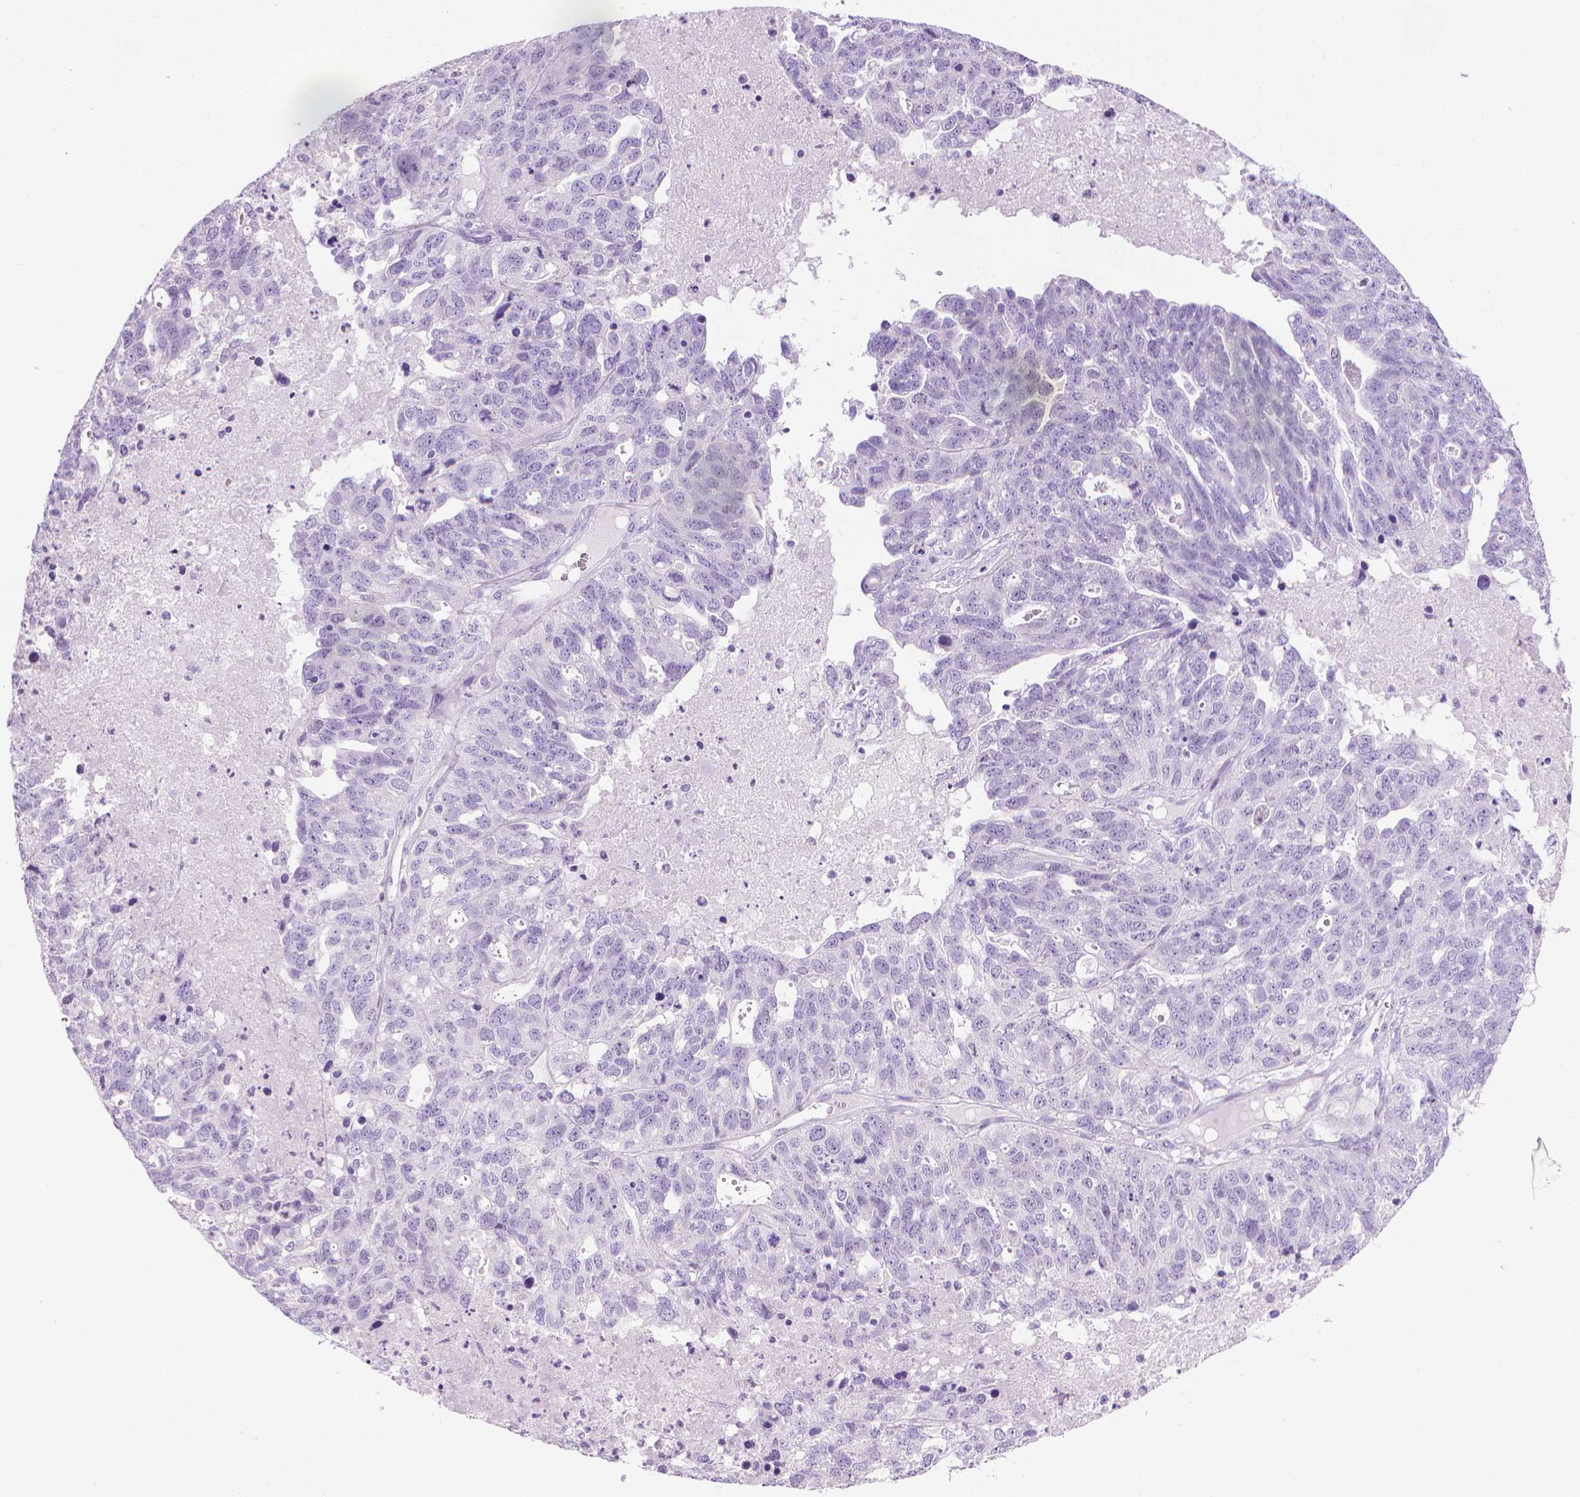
{"staining": {"intensity": "negative", "quantity": "none", "location": "none"}, "tissue": "ovarian cancer", "cell_type": "Tumor cells", "image_type": "cancer", "snomed": [{"axis": "morphology", "description": "Cystadenocarcinoma, serous, NOS"}, {"axis": "topography", "description": "Ovary"}], "caption": "Immunohistochemistry (IHC) histopathology image of serous cystadenocarcinoma (ovarian) stained for a protein (brown), which shows no positivity in tumor cells.", "gene": "SPAG6", "patient": {"sex": "female", "age": 71}}